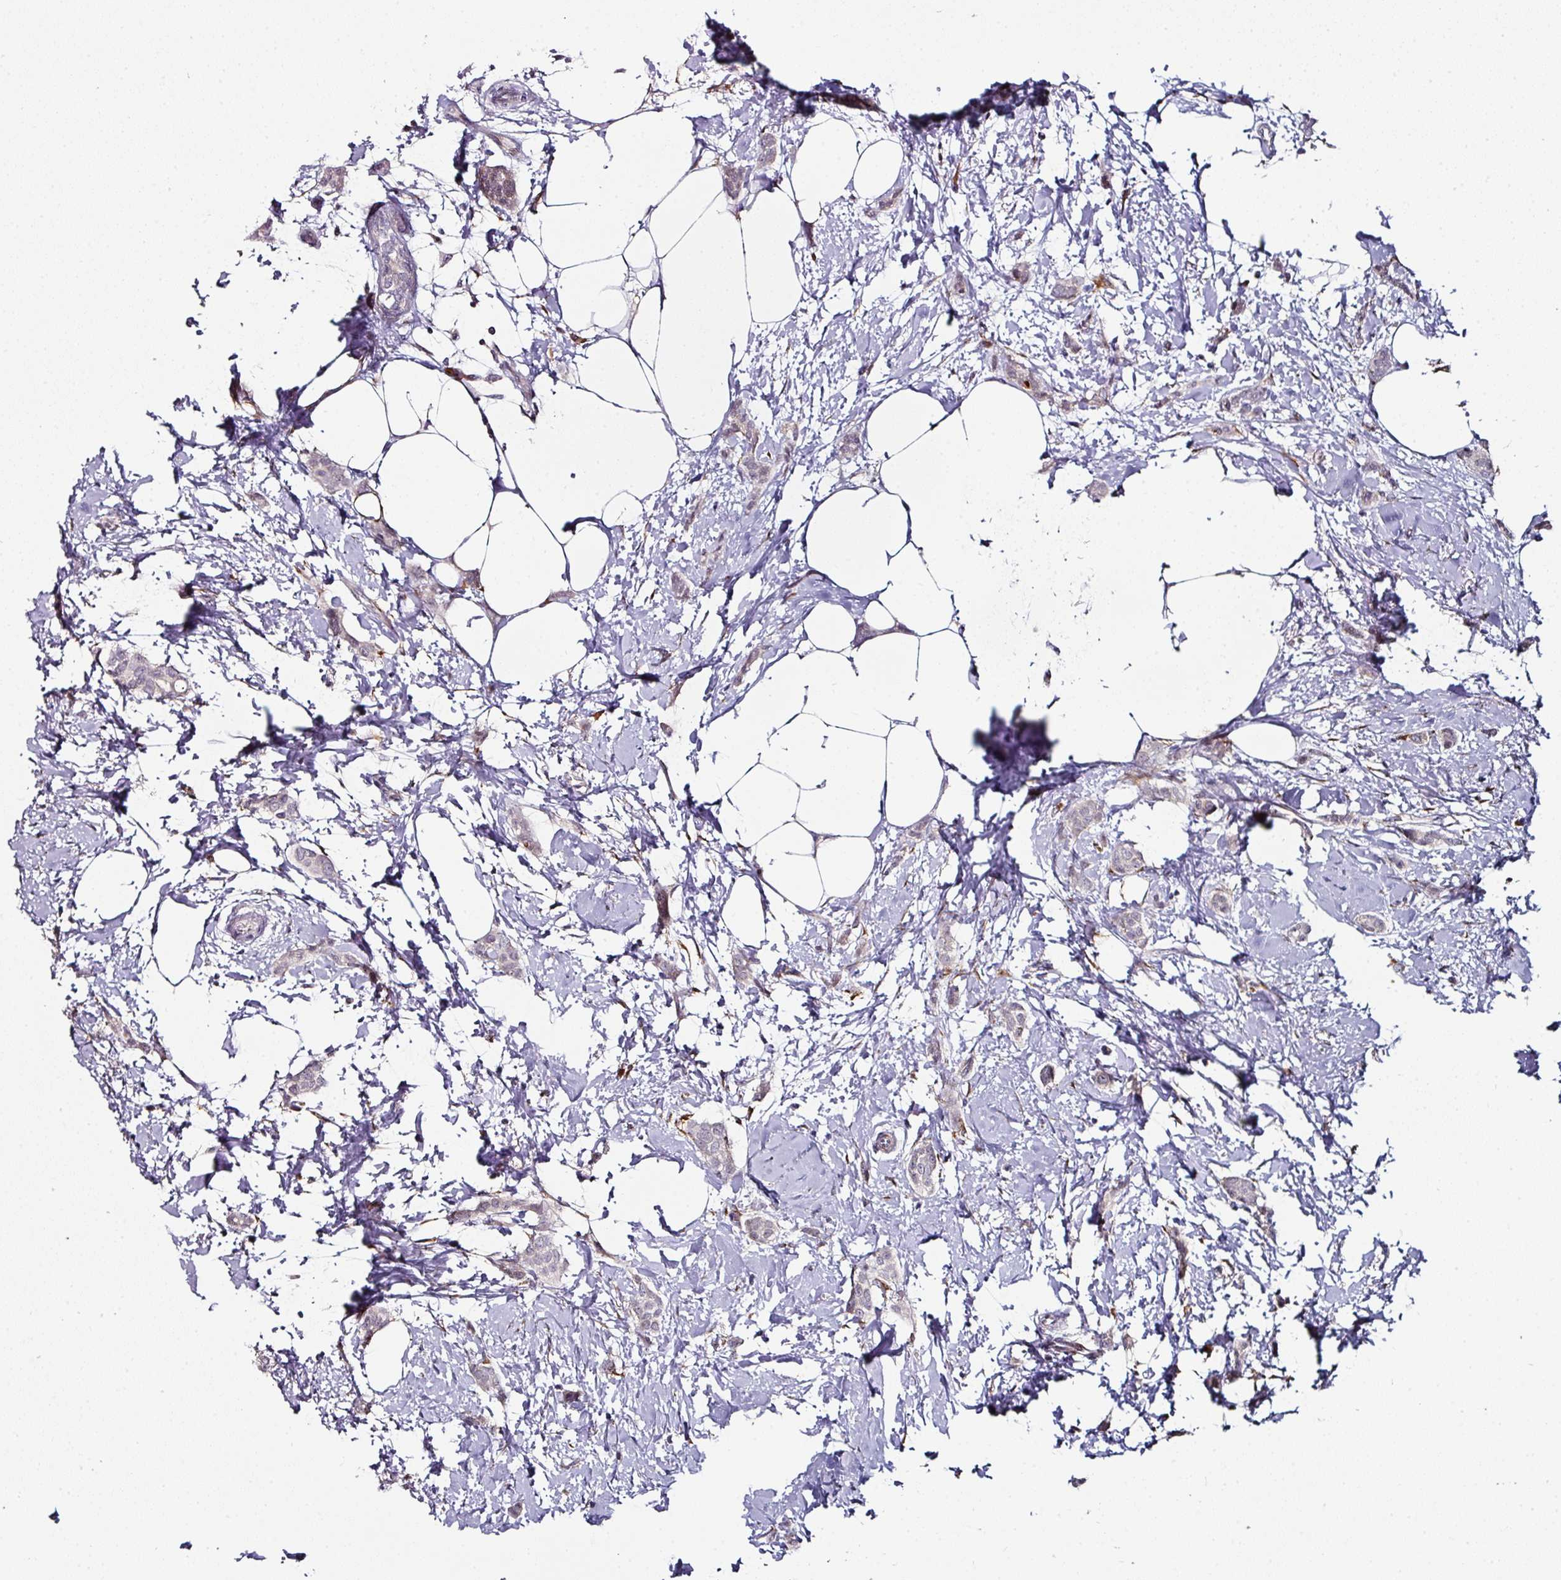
{"staining": {"intensity": "negative", "quantity": "none", "location": "none"}, "tissue": "breast cancer", "cell_type": "Tumor cells", "image_type": "cancer", "snomed": [{"axis": "morphology", "description": "Duct carcinoma"}, {"axis": "topography", "description": "Breast"}], "caption": "Photomicrograph shows no significant protein positivity in tumor cells of invasive ductal carcinoma (breast). (IHC, brightfield microscopy, high magnification).", "gene": "APOLD1", "patient": {"sex": "female", "age": 72}}